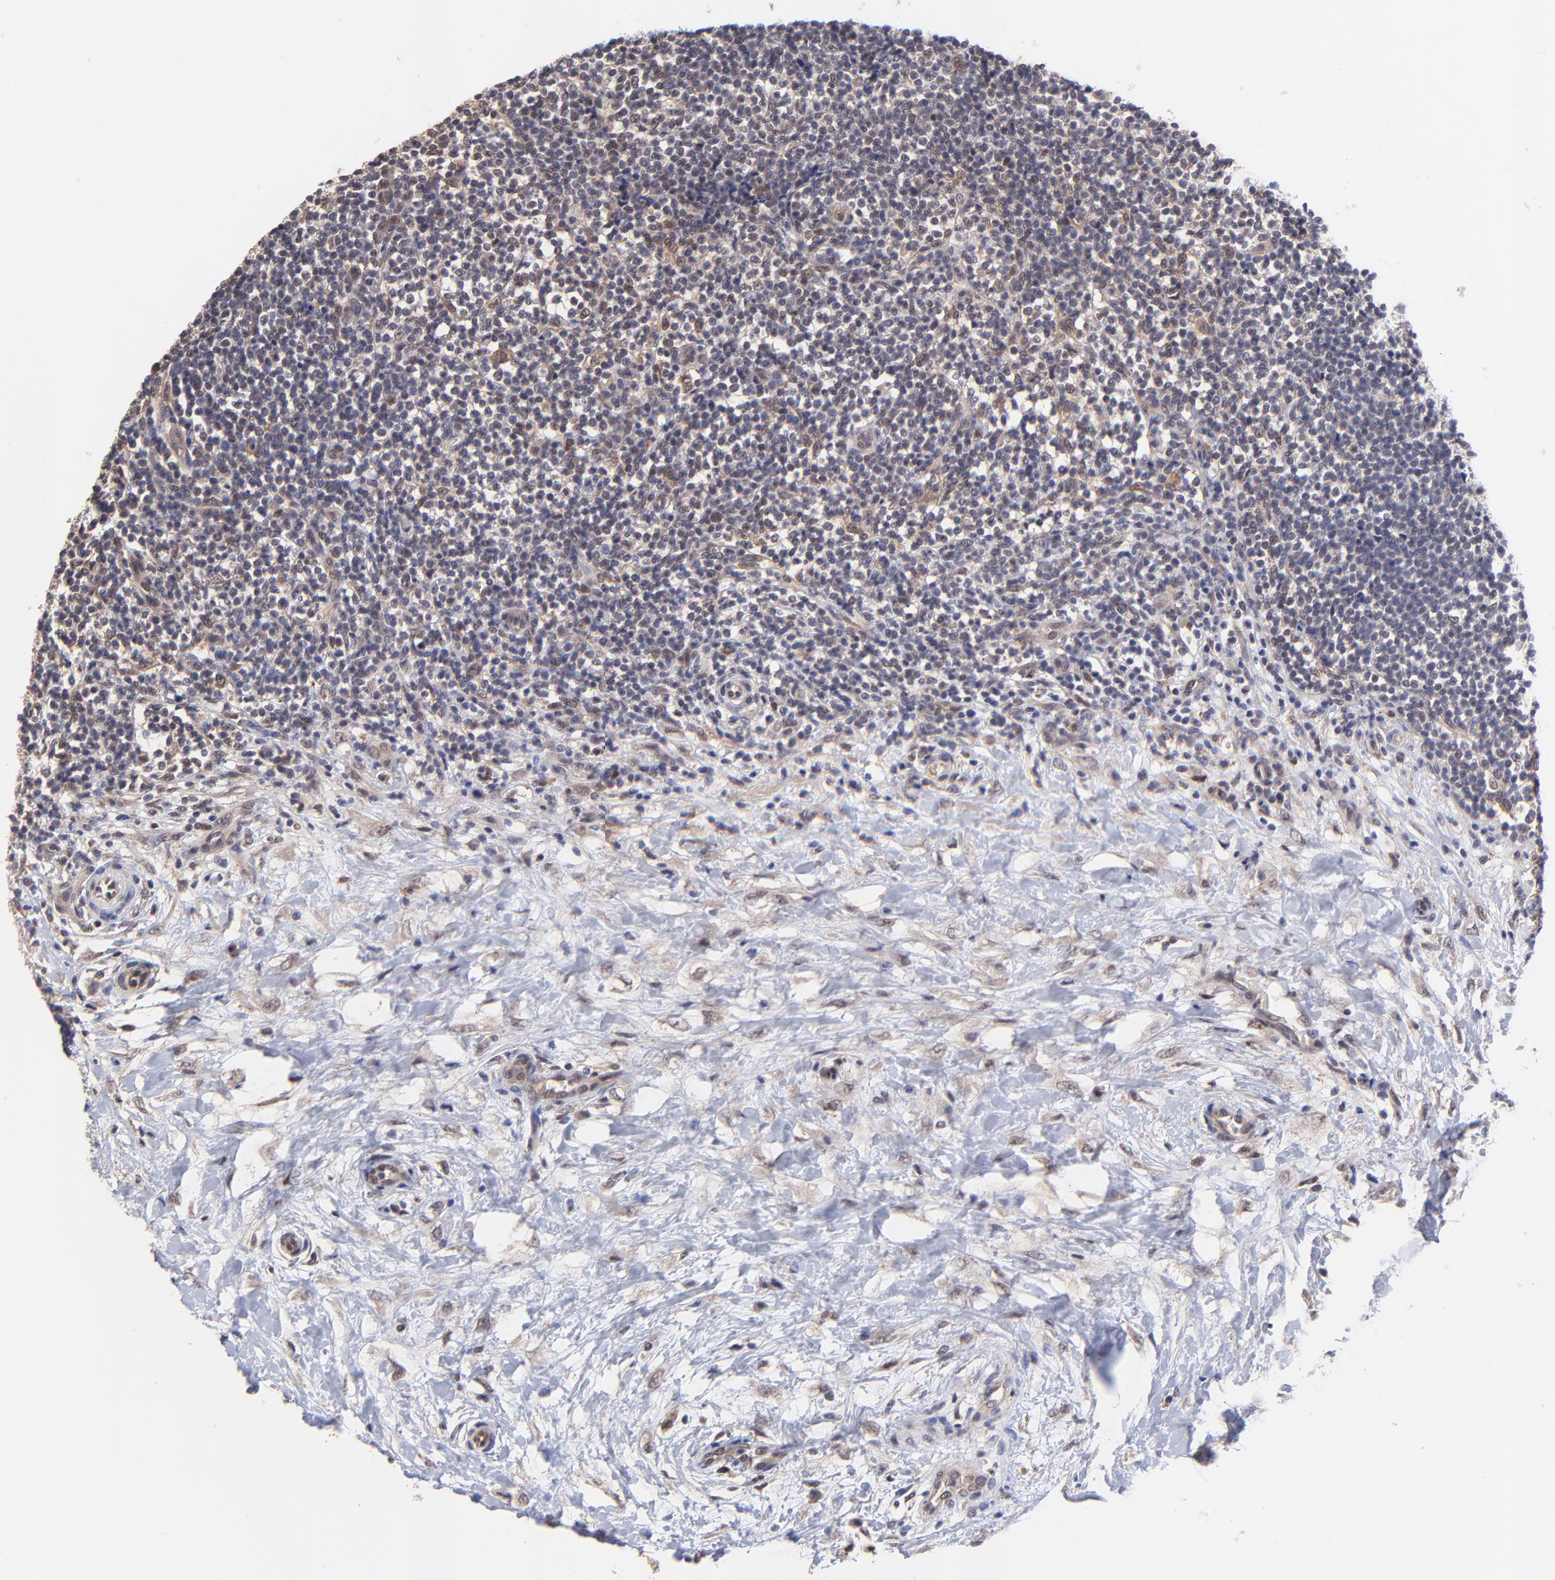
{"staining": {"intensity": "weak", "quantity": "<25%", "location": "cytoplasmic/membranous"}, "tissue": "lymphoma", "cell_type": "Tumor cells", "image_type": "cancer", "snomed": [{"axis": "morphology", "description": "Malignant lymphoma, non-Hodgkin's type, Low grade"}, {"axis": "topography", "description": "Lymph node"}], "caption": "This is an IHC image of lymphoma. There is no expression in tumor cells.", "gene": "ZNF747", "patient": {"sex": "female", "age": 76}}